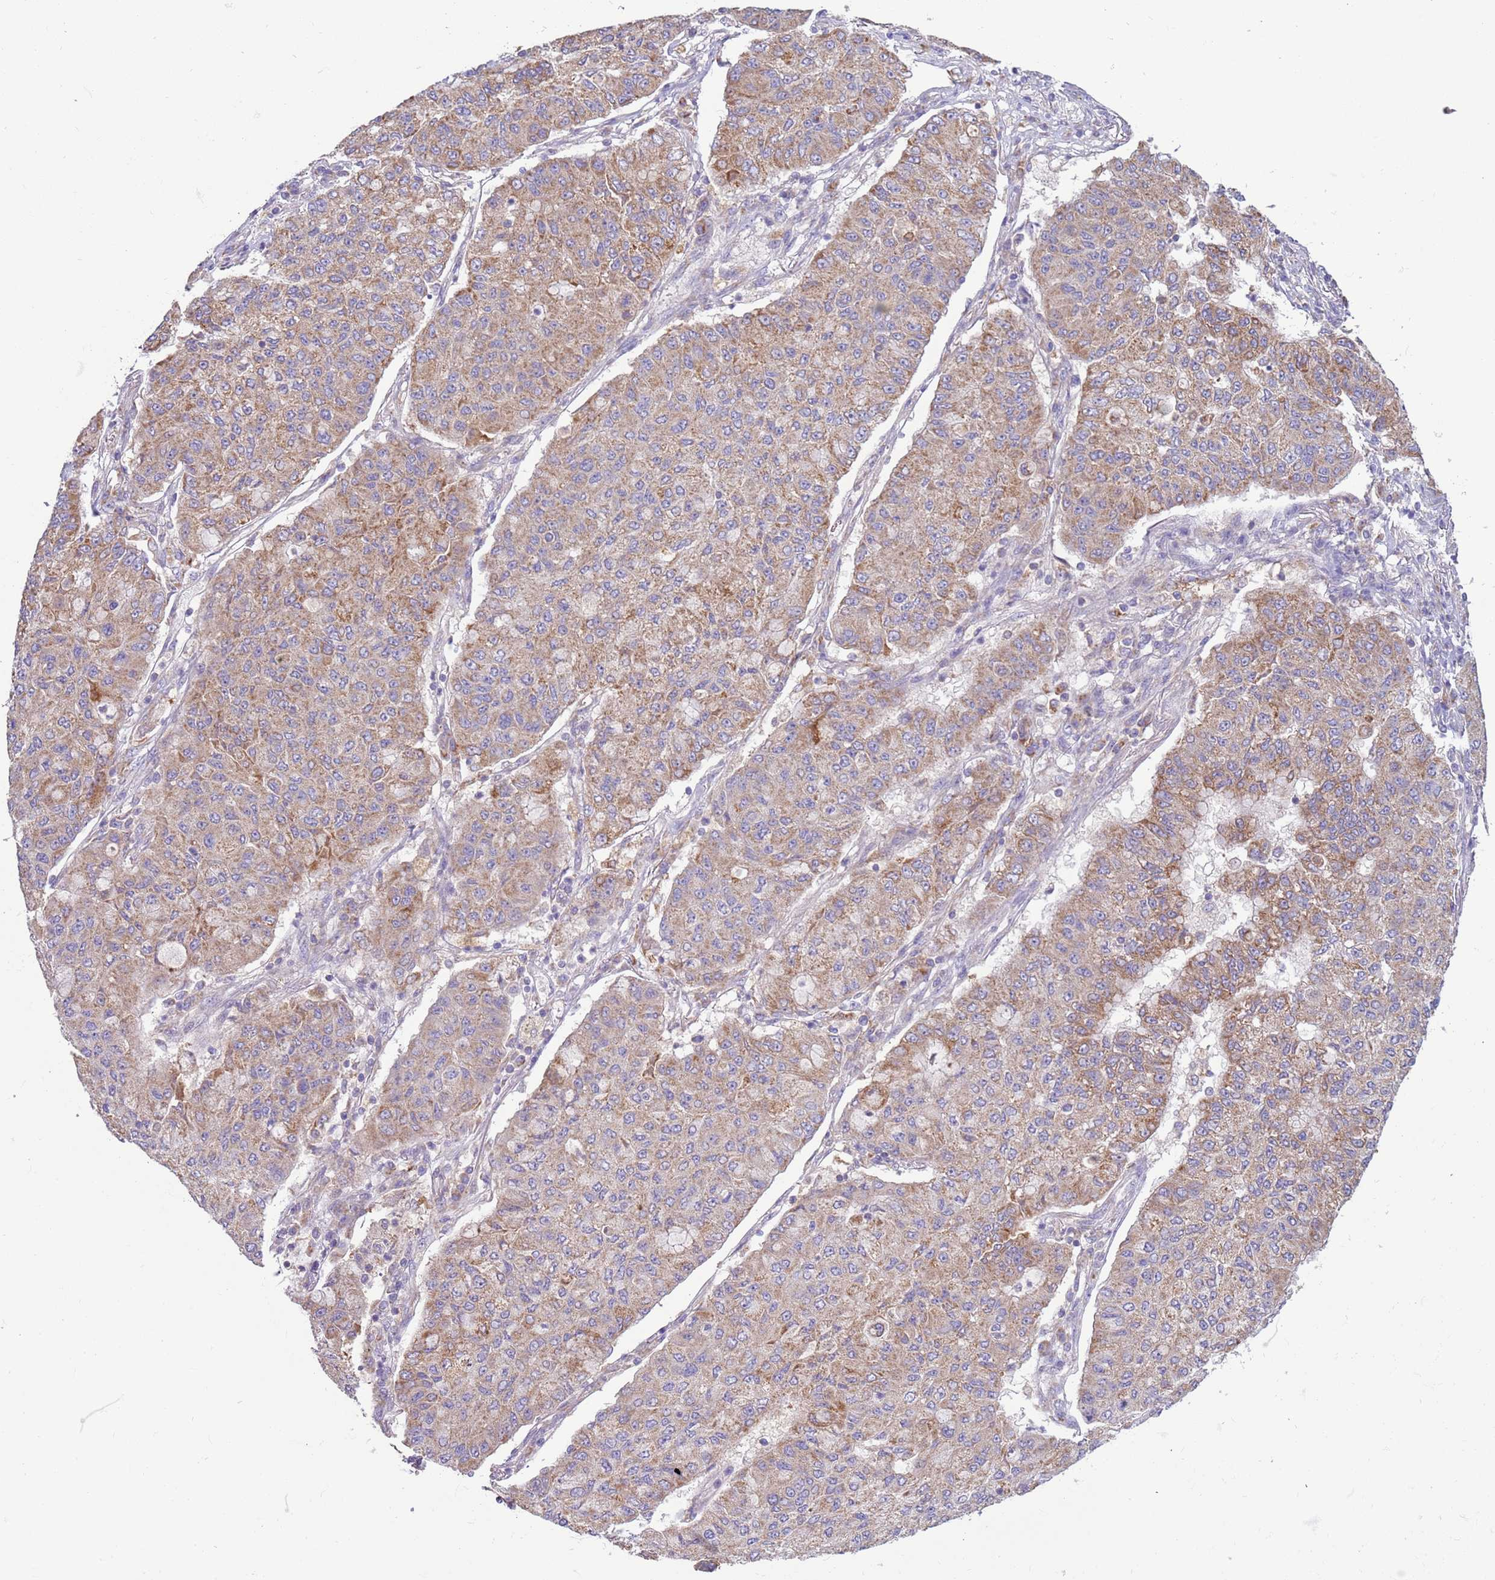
{"staining": {"intensity": "moderate", "quantity": "25%-75%", "location": "cytoplasmic/membranous"}, "tissue": "lung cancer", "cell_type": "Tumor cells", "image_type": "cancer", "snomed": [{"axis": "morphology", "description": "Squamous cell carcinoma, NOS"}, {"axis": "topography", "description": "Lung"}], "caption": "A high-resolution micrograph shows IHC staining of squamous cell carcinoma (lung), which shows moderate cytoplasmic/membranous positivity in approximately 25%-75% of tumor cells.", "gene": "UQCRQ", "patient": {"sex": "male", "age": 74}}